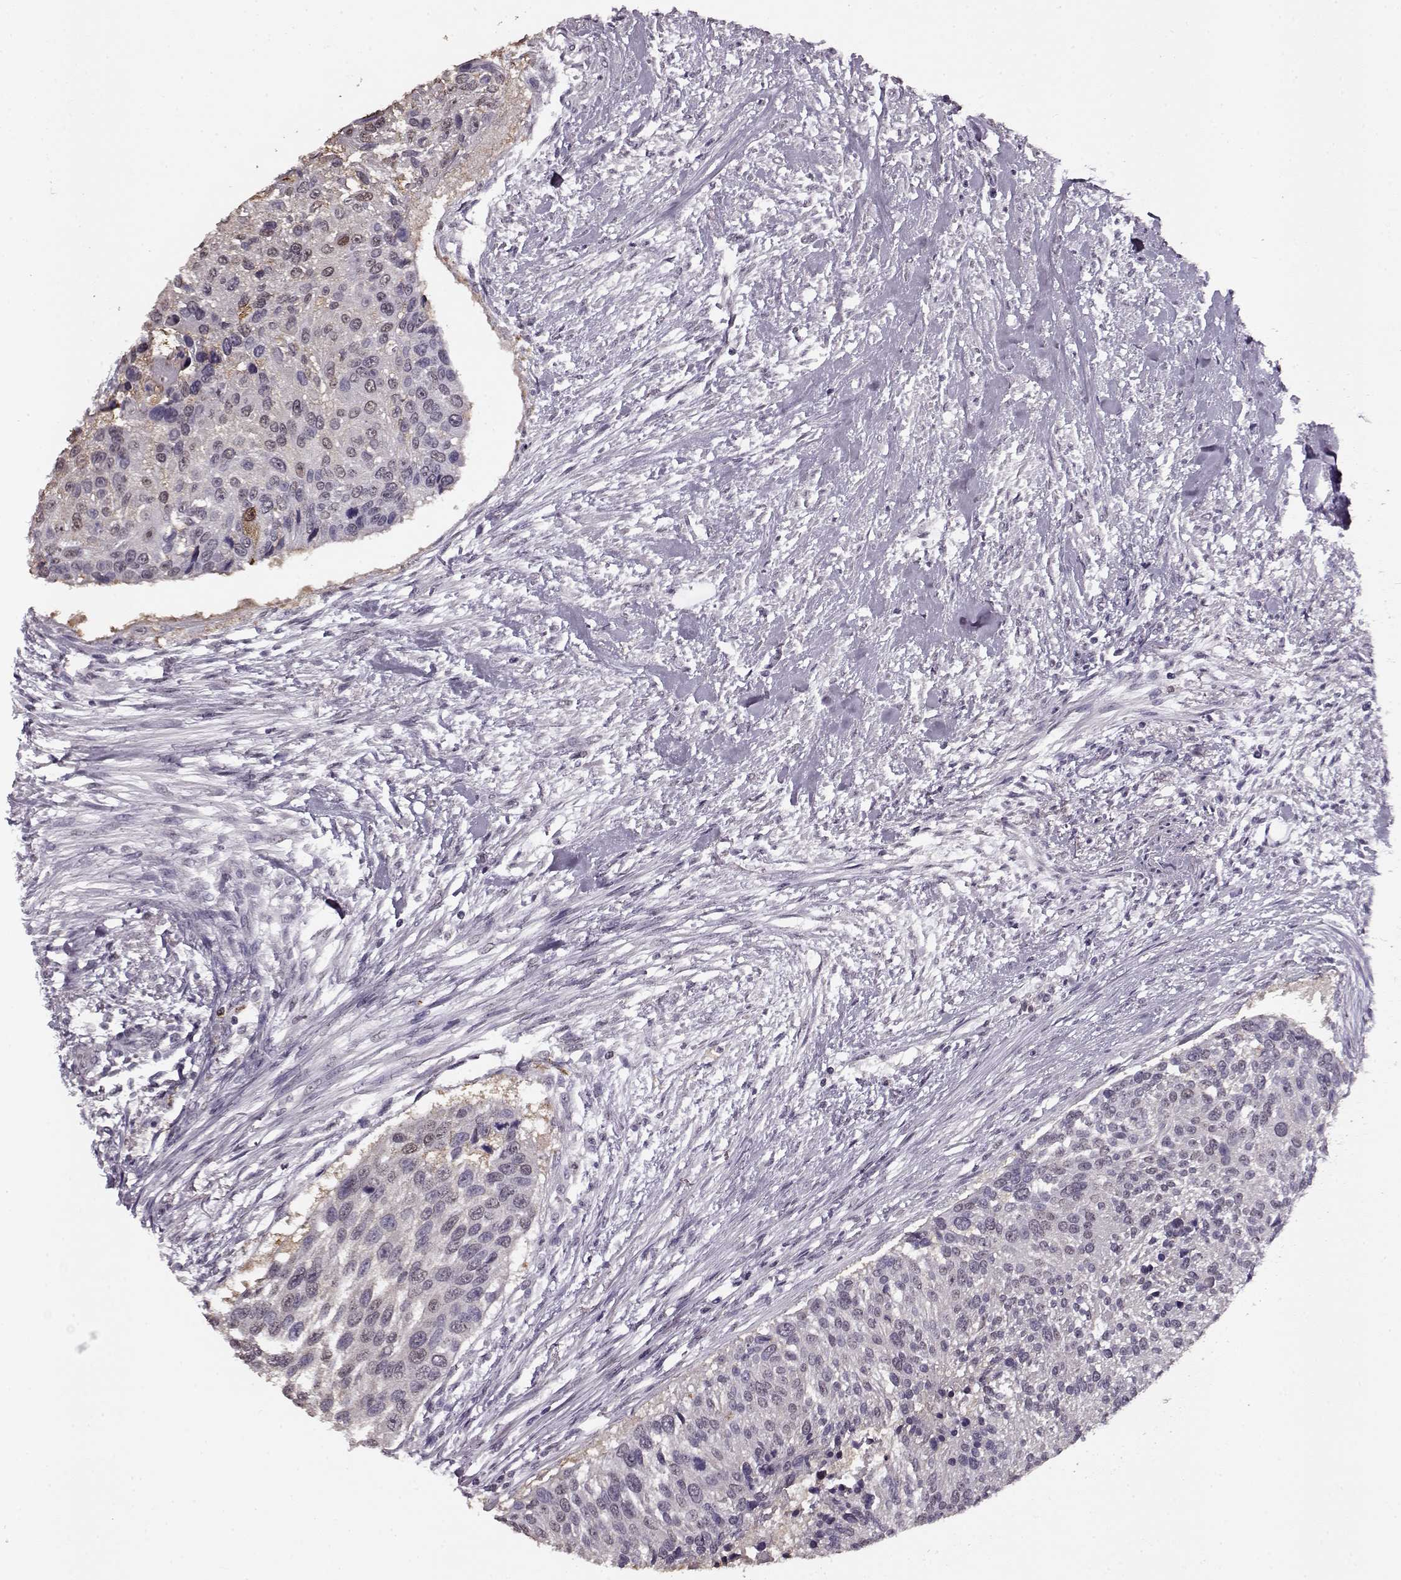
{"staining": {"intensity": "weak", "quantity": "<25%", "location": "nuclear"}, "tissue": "urothelial cancer", "cell_type": "Tumor cells", "image_type": "cancer", "snomed": [{"axis": "morphology", "description": "Urothelial carcinoma, NOS"}, {"axis": "topography", "description": "Urinary bladder"}], "caption": "Histopathology image shows no significant protein staining in tumor cells of transitional cell carcinoma.", "gene": "RP1L1", "patient": {"sex": "male", "age": 55}}